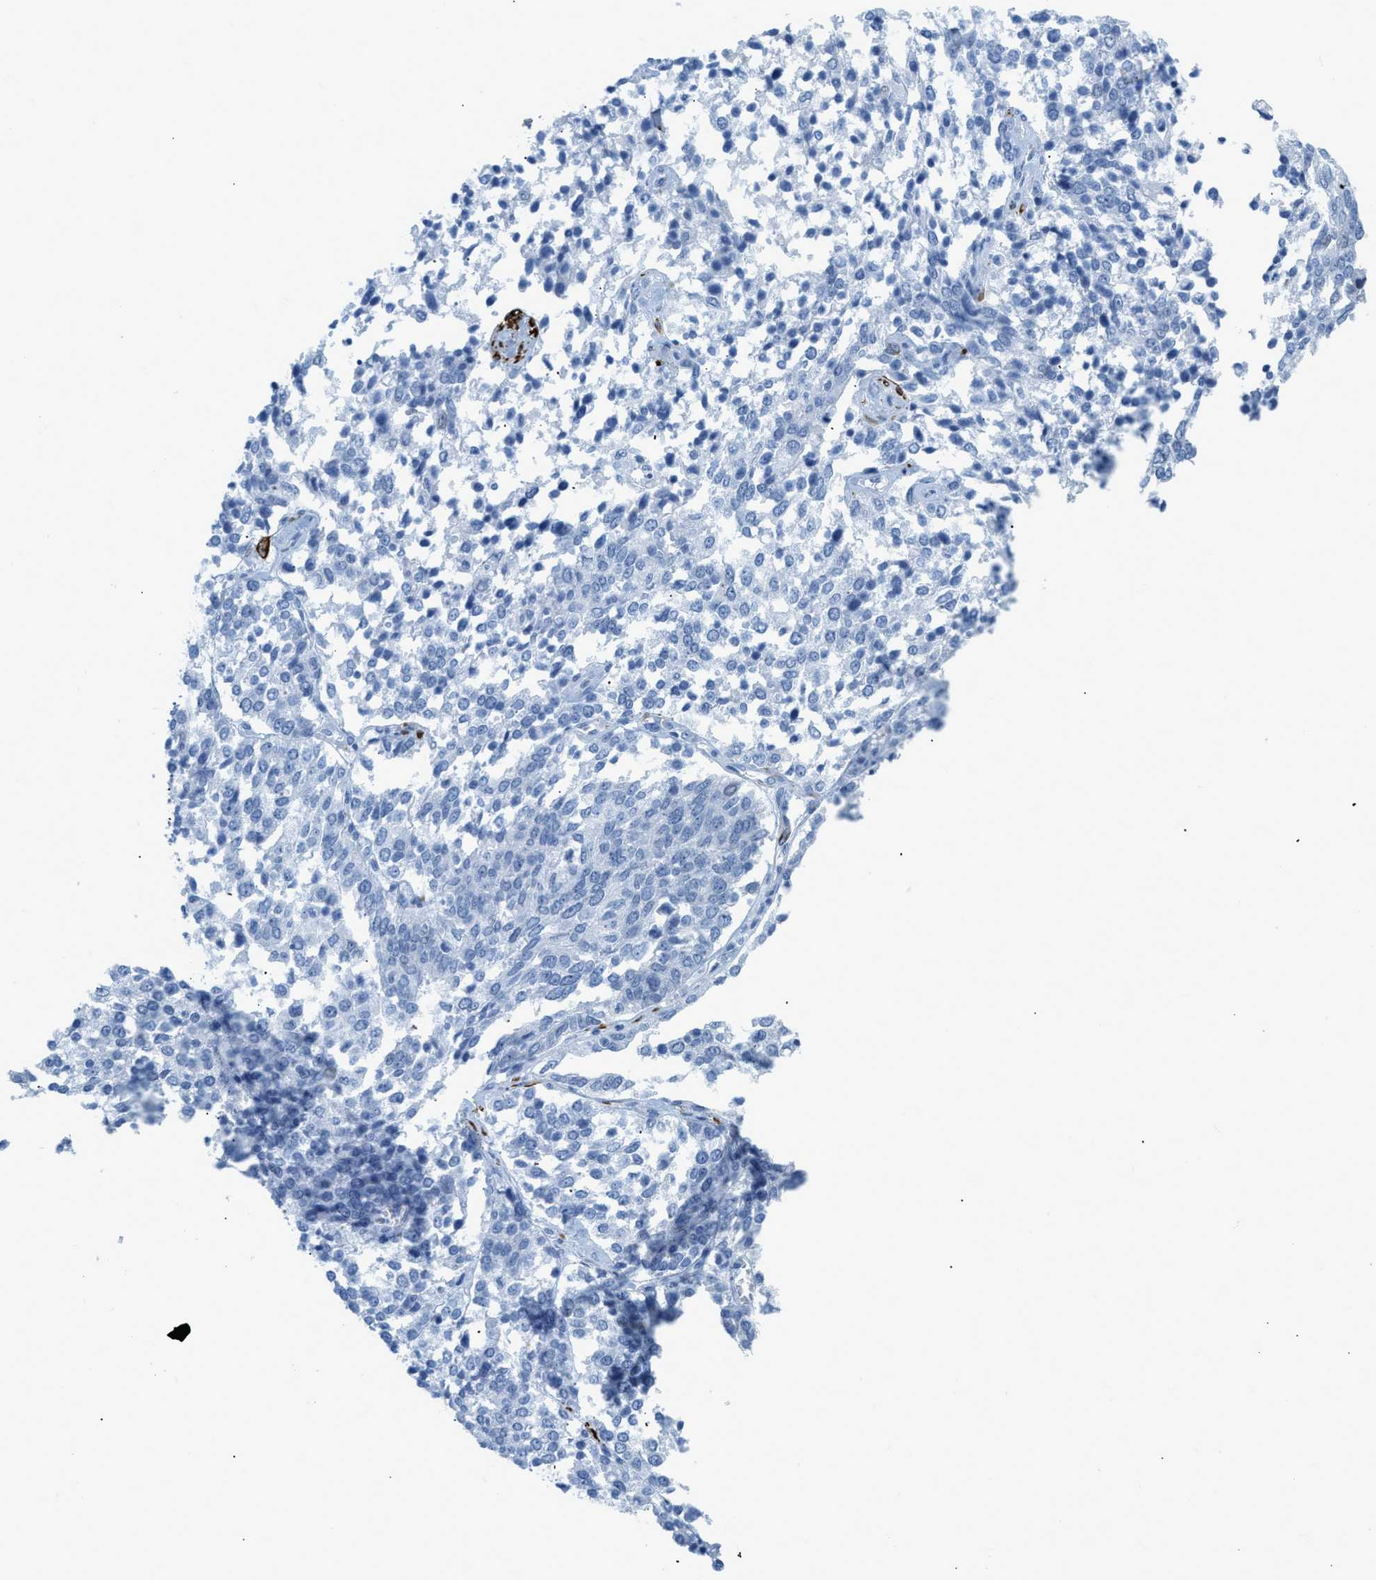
{"staining": {"intensity": "negative", "quantity": "none", "location": "none"}, "tissue": "ovarian cancer", "cell_type": "Tumor cells", "image_type": "cancer", "snomed": [{"axis": "morphology", "description": "Cystadenocarcinoma, serous, NOS"}, {"axis": "topography", "description": "Ovary"}], "caption": "IHC micrograph of ovarian cancer (serous cystadenocarcinoma) stained for a protein (brown), which displays no expression in tumor cells.", "gene": "DES", "patient": {"sex": "female", "age": 44}}